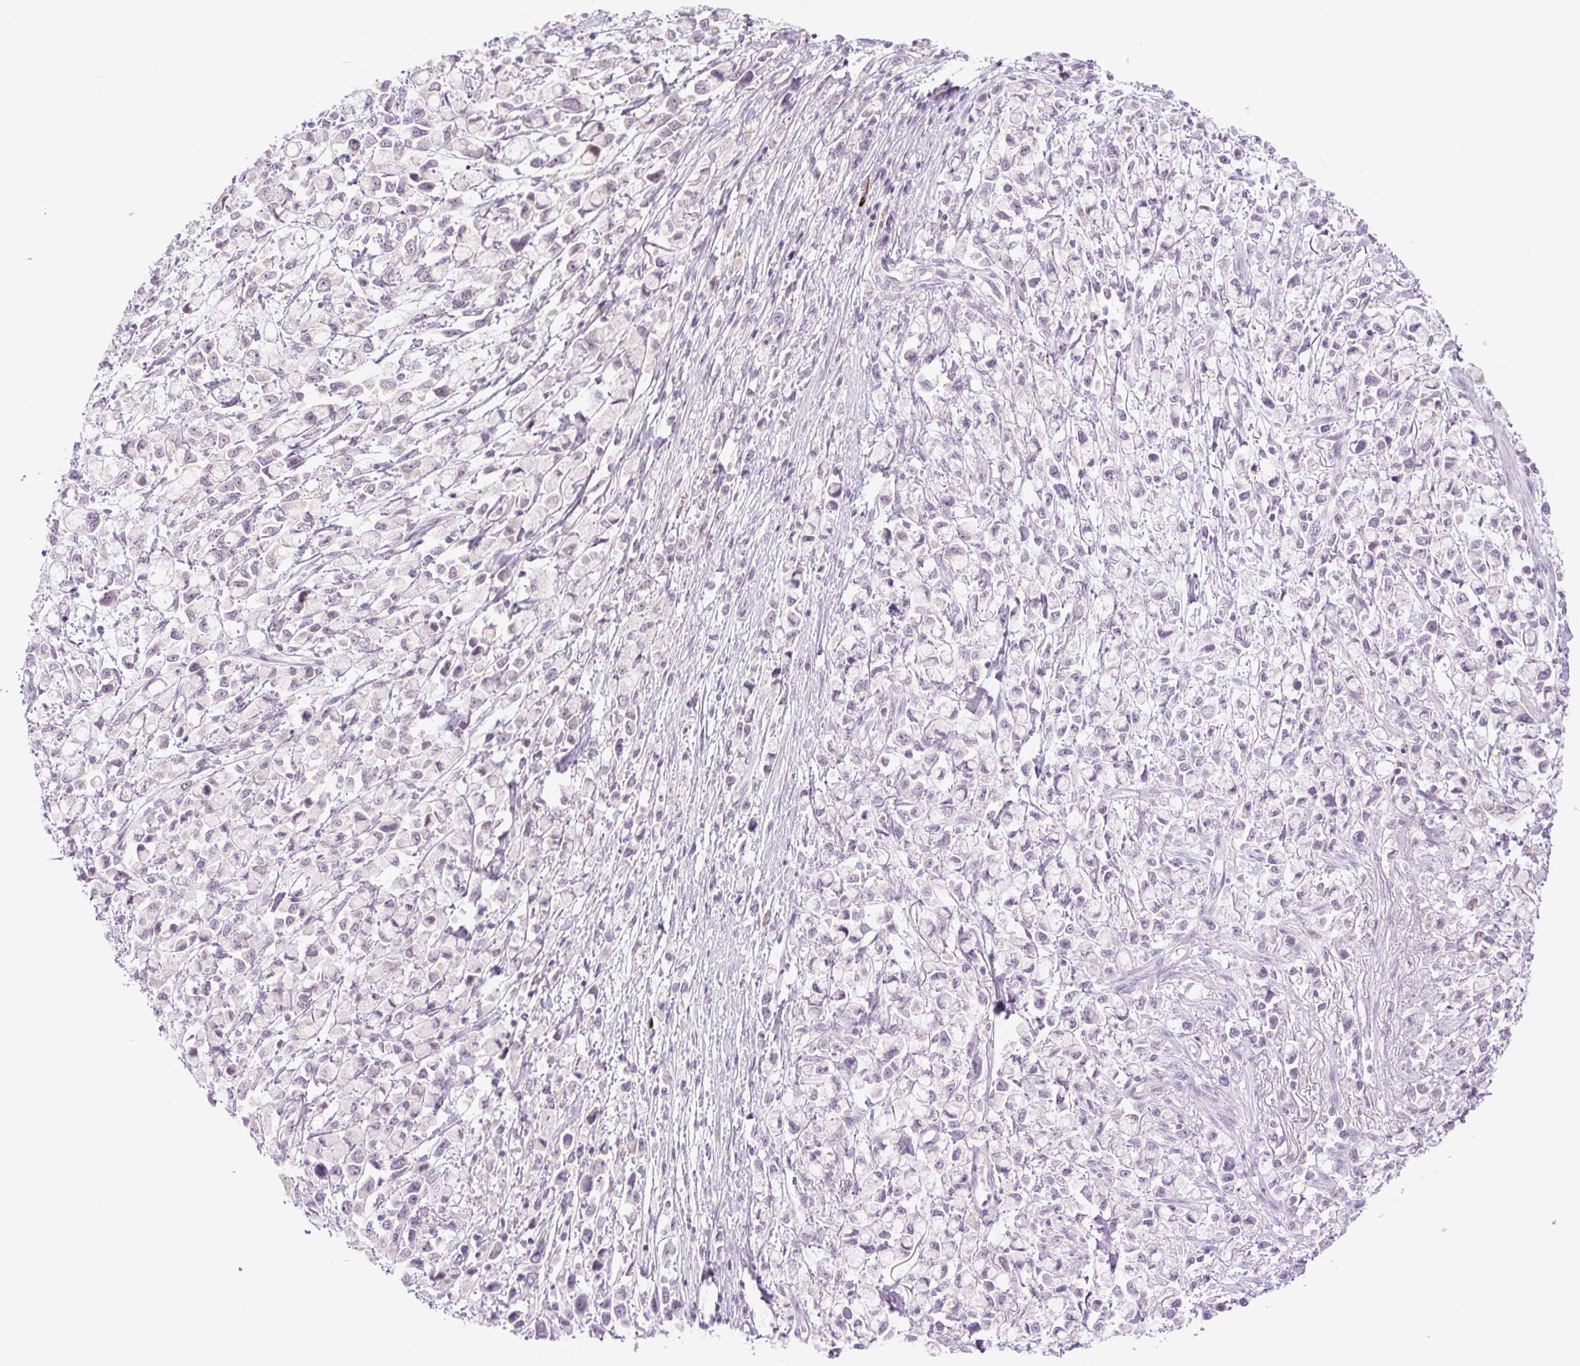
{"staining": {"intensity": "negative", "quantity": "none", "location": "none"}, "tissue": "stomach cancer", "cell_type": "Tumor cells", "image_type": "cancer", "snomed": [{"axis": "morphology", "description": "Adenocarcinoma, NOS"}, {"axis": "topography", "description": "Stomach"}], "caption": "This is an IHC image of stomach cancer (adenocarcinoma). There is no expression in tumor cells.", "gene": "SPRYD4", "patient": {"sex": "female", "age": 81}}